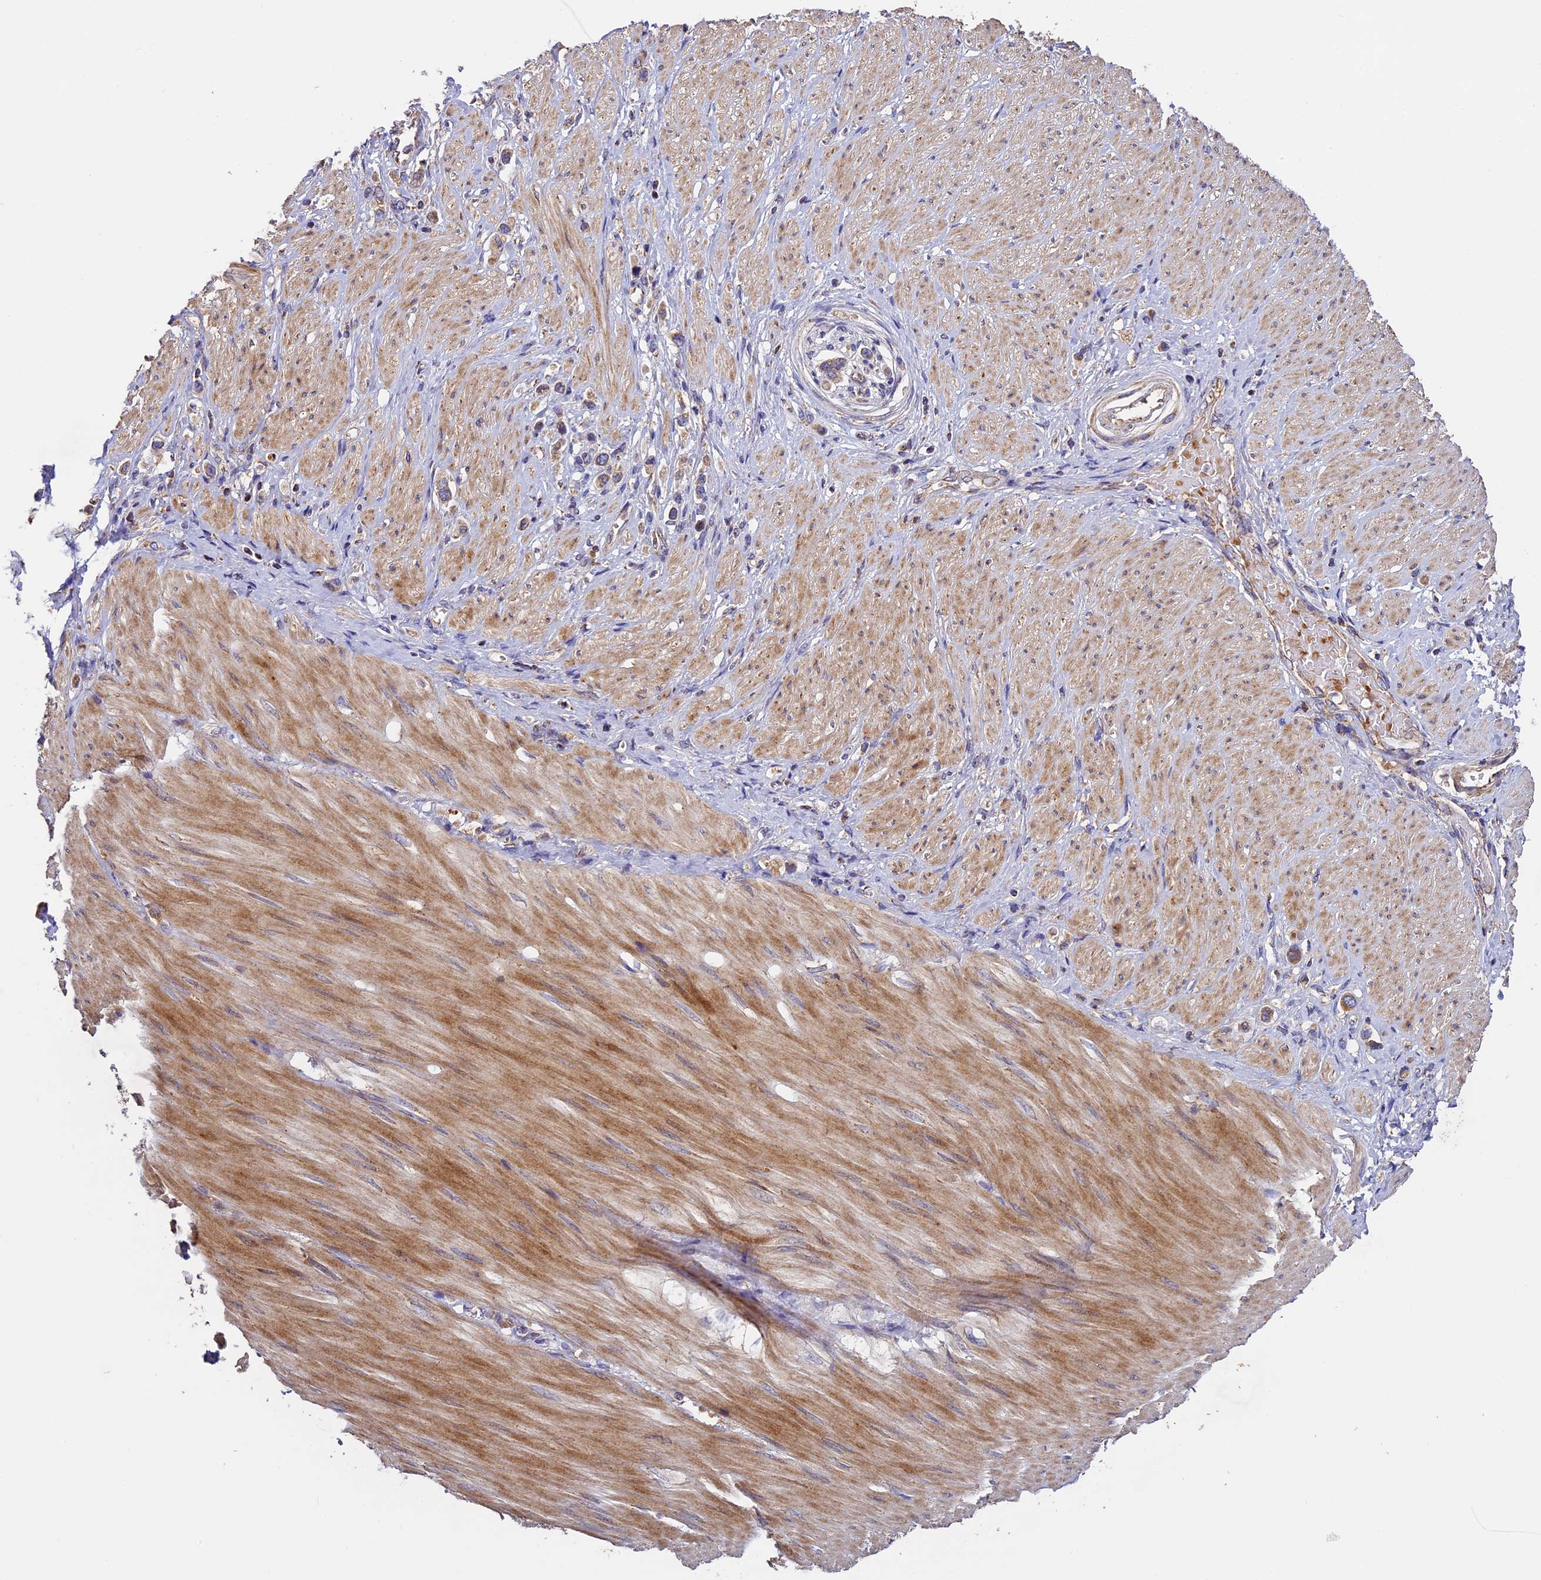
{"staining": {"intensity": "weak", "quantity": "25%-75%", "location": "cytoplasmic/membranous"}, "tissue": "stomach cancer", "cell_type": "Tumor cells", "image_type": "cancer", "snomed": [{"axis": "morphology", "description": "Adenocarcinoma, NOS"}, {"axis": "topography", "description": "Stomach"}], "caption": "Weak cytoplasmic/membranous positivity for a protein is appreciated in about 25%-75% of tumor cells of adenocarcinoma (stomach) using immunohistochemistry.", "gene": "OCEL1", "patient": {"sex": "female", "age": 65}}